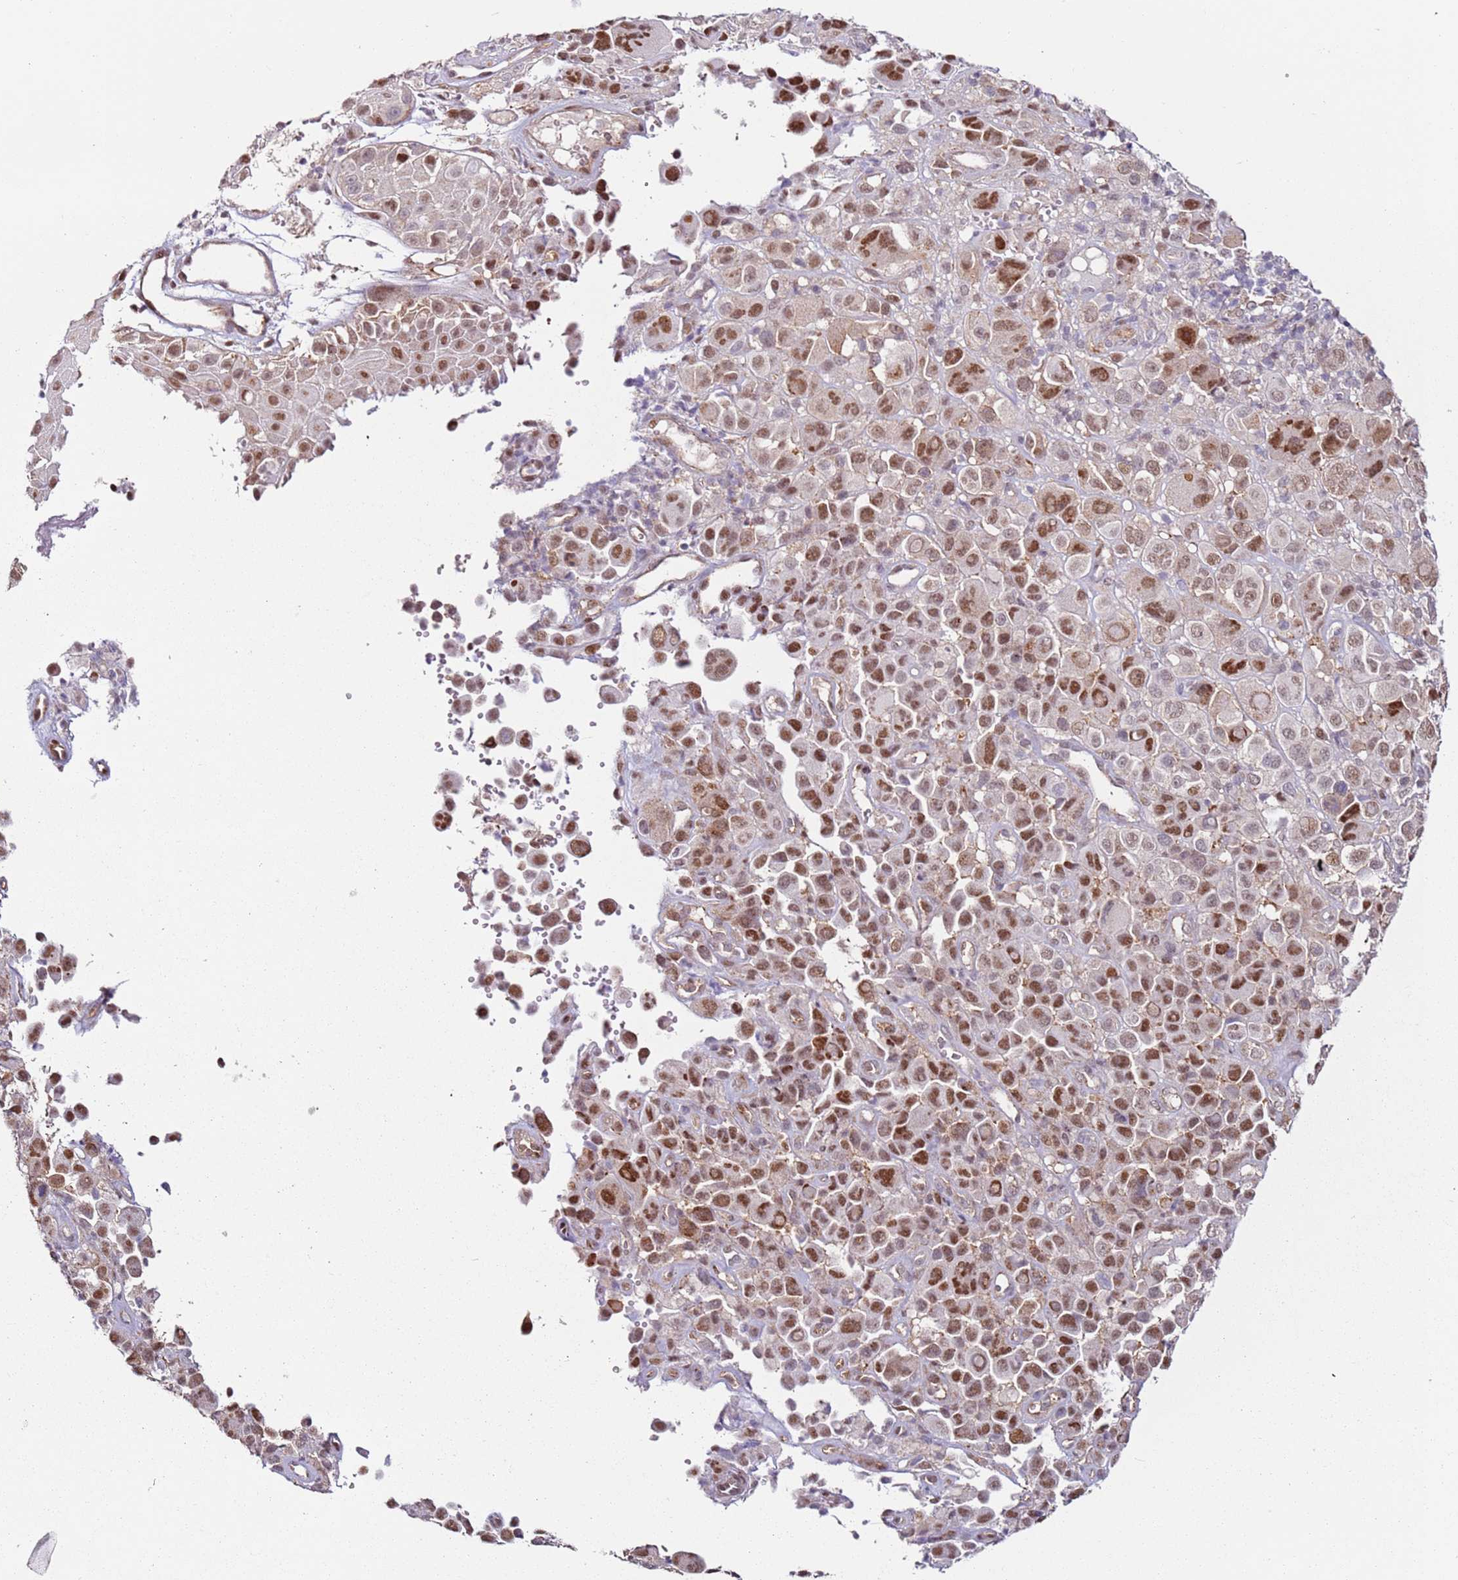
{"staining": {"intensity": "moderate", "quantity": ">75%", "location": "nuclear"}, "tissue": "melanoma", "cell_type": "Tumor cells", "image_type": "cancer", "snomed": [{"axis": "morphology", "description": "Malignant melanoma, NOS"}, {"axis": "topography", "description": "Skin of trunk"}], "caption": "This histopathology image shows malignant melanoma stained with immunohistochemistry to label a protein in brown. The nuclear of tumor cells show moderate positivity for the protein. Nuclei are counter-stained blue.", "gene": "PSMD4", "patient": {"sex": "male", "age": 71}}